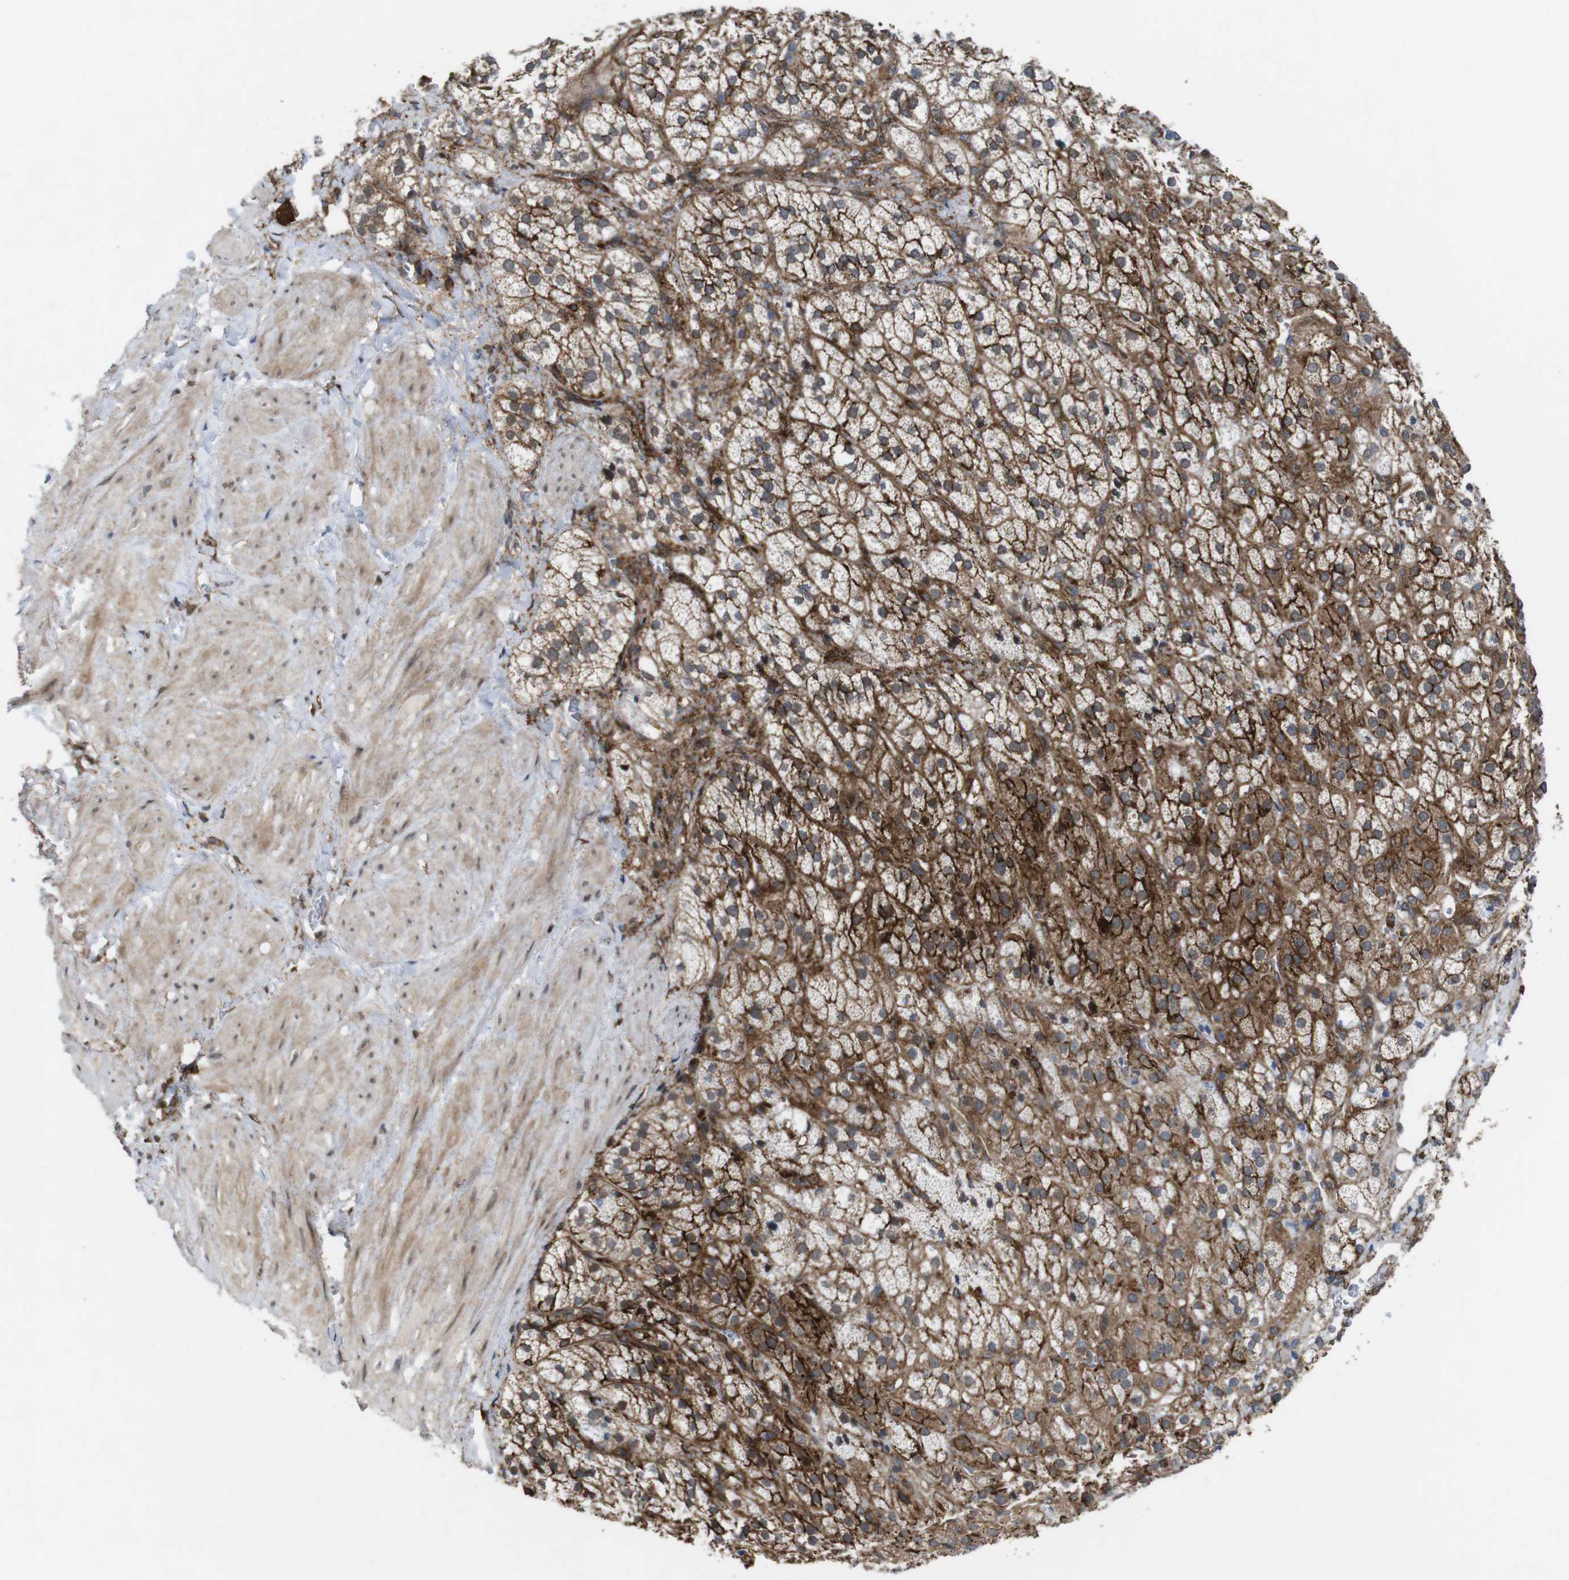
{"staining": {"intensity": "strong", "quantity": ">75%", "location": "cytoplasmic/membranous"}, "tissue": "adrenal gland", "cell_type": "Glandular cells", "image_type": "normal", "snomed": [{"axis": "morphology", "description": "Normal tissue, NOS"}, {"axis": "topography", "description": "Adrenal gland"}], "caption": "An image of adrenal gland stained for a protein reveals strong cytoplasmic/membranous brown staining in glandular cells. Nuclei are stained in blue.", "gene": "PTGER4", "patient": {"sex": "male", "age": 56}}